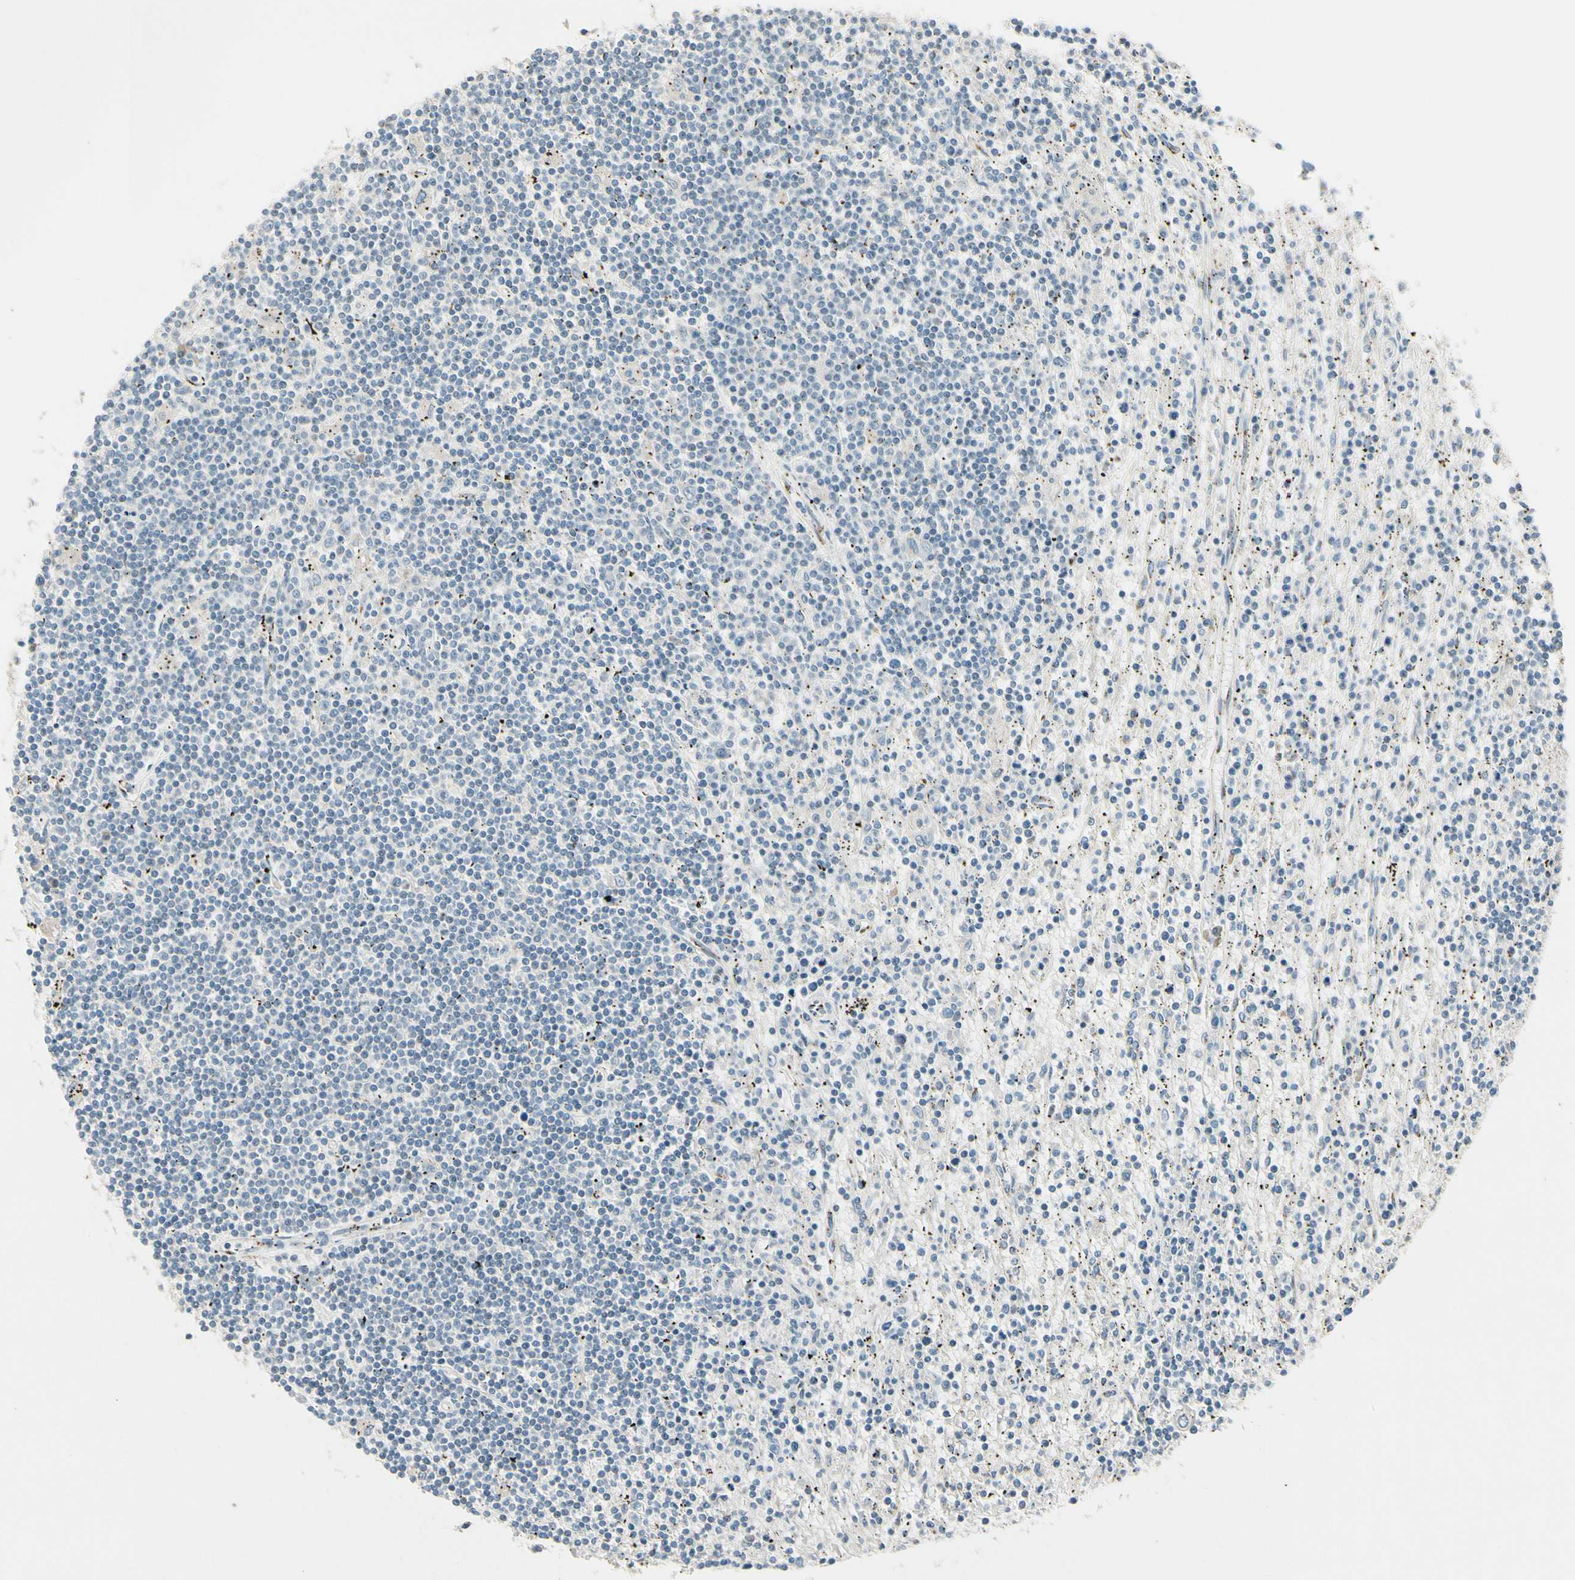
{"staining": {"intensity": "negative", "quantity": "none", "location": "none"}, "tissue": "lymphoma", "cell_type": "Tumor cells", "image_type": "cancer", "snomed": [{"axis": "morphology", "description": "Malignant lymphoma, non-Hodgkin's type, Low grade"}, {"axis": "topography", "description": "Spleen"}], "caption": "An immunohistochemistry (IHC) image of lymphoma is shown. There is no staining in tumor cells of lymphoma.", "gene": "MANSC1", "patient": {"sex": "male", "age": 76}}